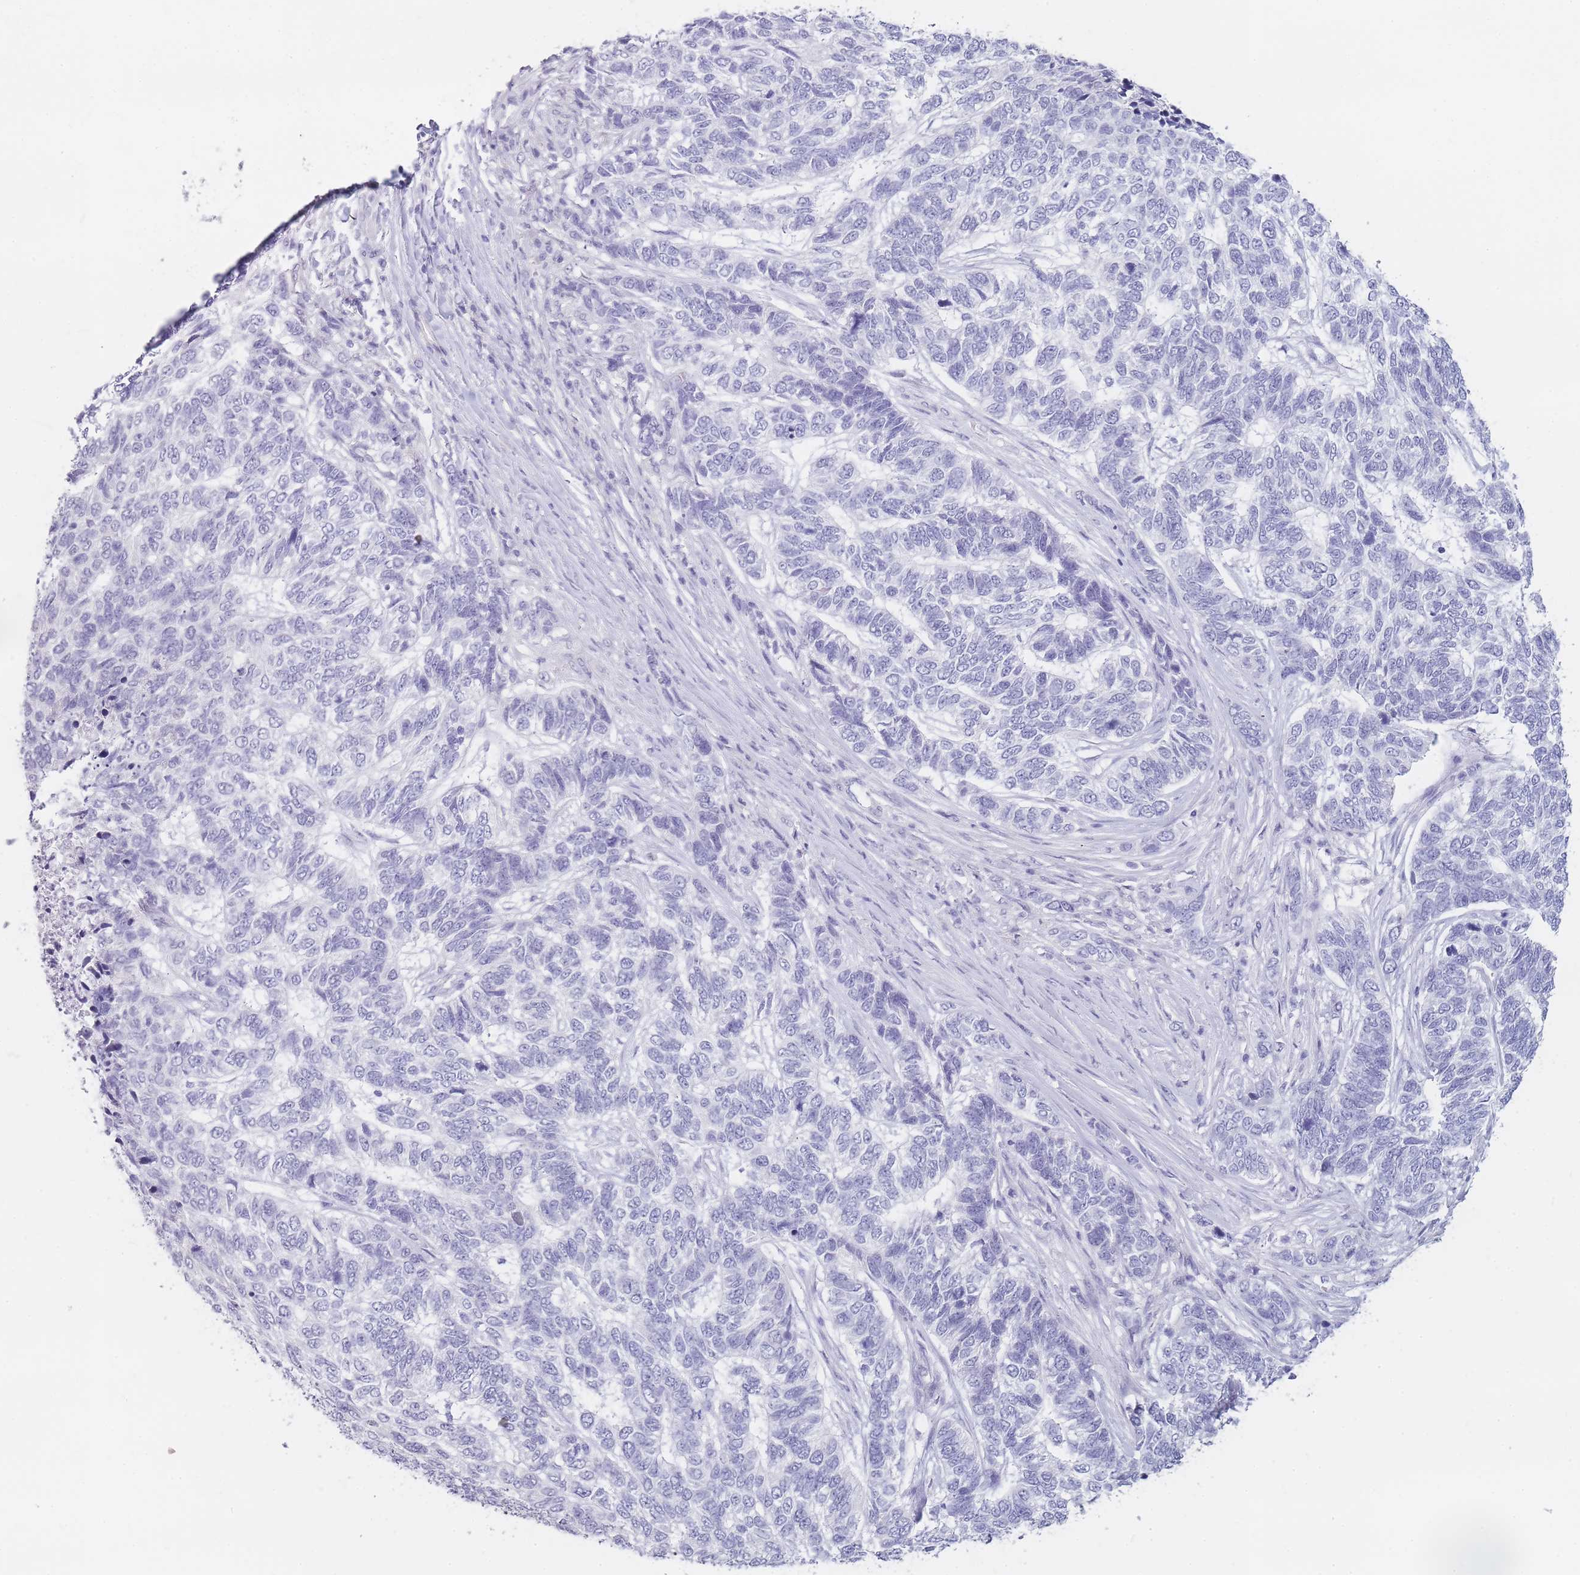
{"staining": {"intensity": "negative", "quantity": "none", "location": "none"}, "tissue": "skin cancer", "cell_type": "Tumor cells", "image_type": "cancer", "snomed": [{"axis": "morphology", "description": "Basal cell carcinoma"}, {"axis": "topography", "description": "Skin"}], "caption": "IHC of human skin cancer displays no expression in tumor cells.", "gene": "INS", "patient": {"sex": "female", "age": 65}}